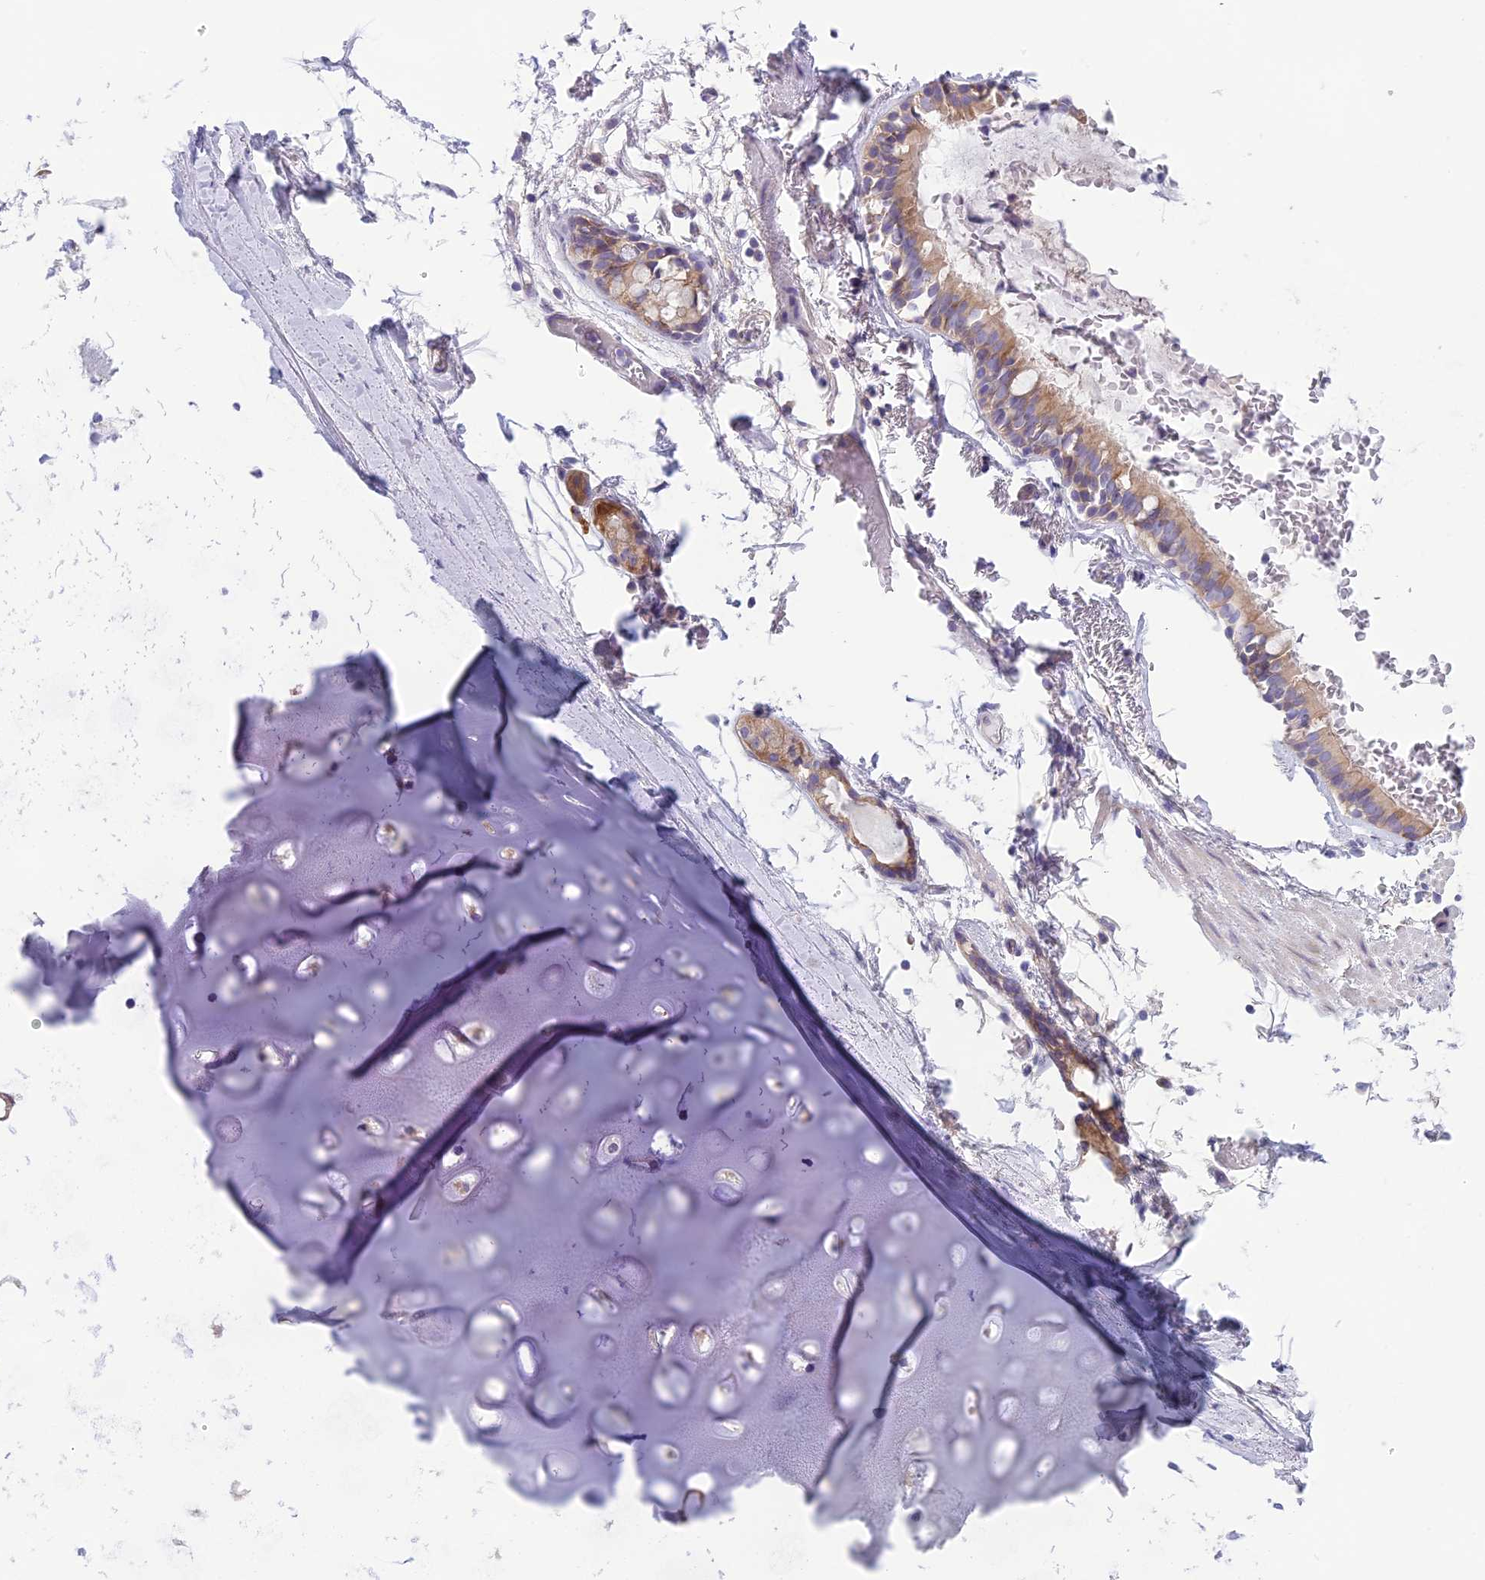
{"staining": {"intensity": "negative", "quantity": "none", "location": "none"}, "tissue": "adipose tissue", "cell_type": "Adipocytes", "image_type": "normal", "snomed": [{"axis": "morphology", "description": "Normal tissue, NOS"}, {"axis": "topography", "description": "Lymph node"}, {"axis": "topography", "description": "Bronchus"}], "caption": "High magnification brightfield microscopy of unremarkable adipose tissue stained with DAB (3,3'-diaminobenzidine) (brown) and counterstained with hematoxylin (blue): adipocytes show no significant expression.", "gene": "ARHGEF37", "patient": {"sex": "male", "age": 63}}